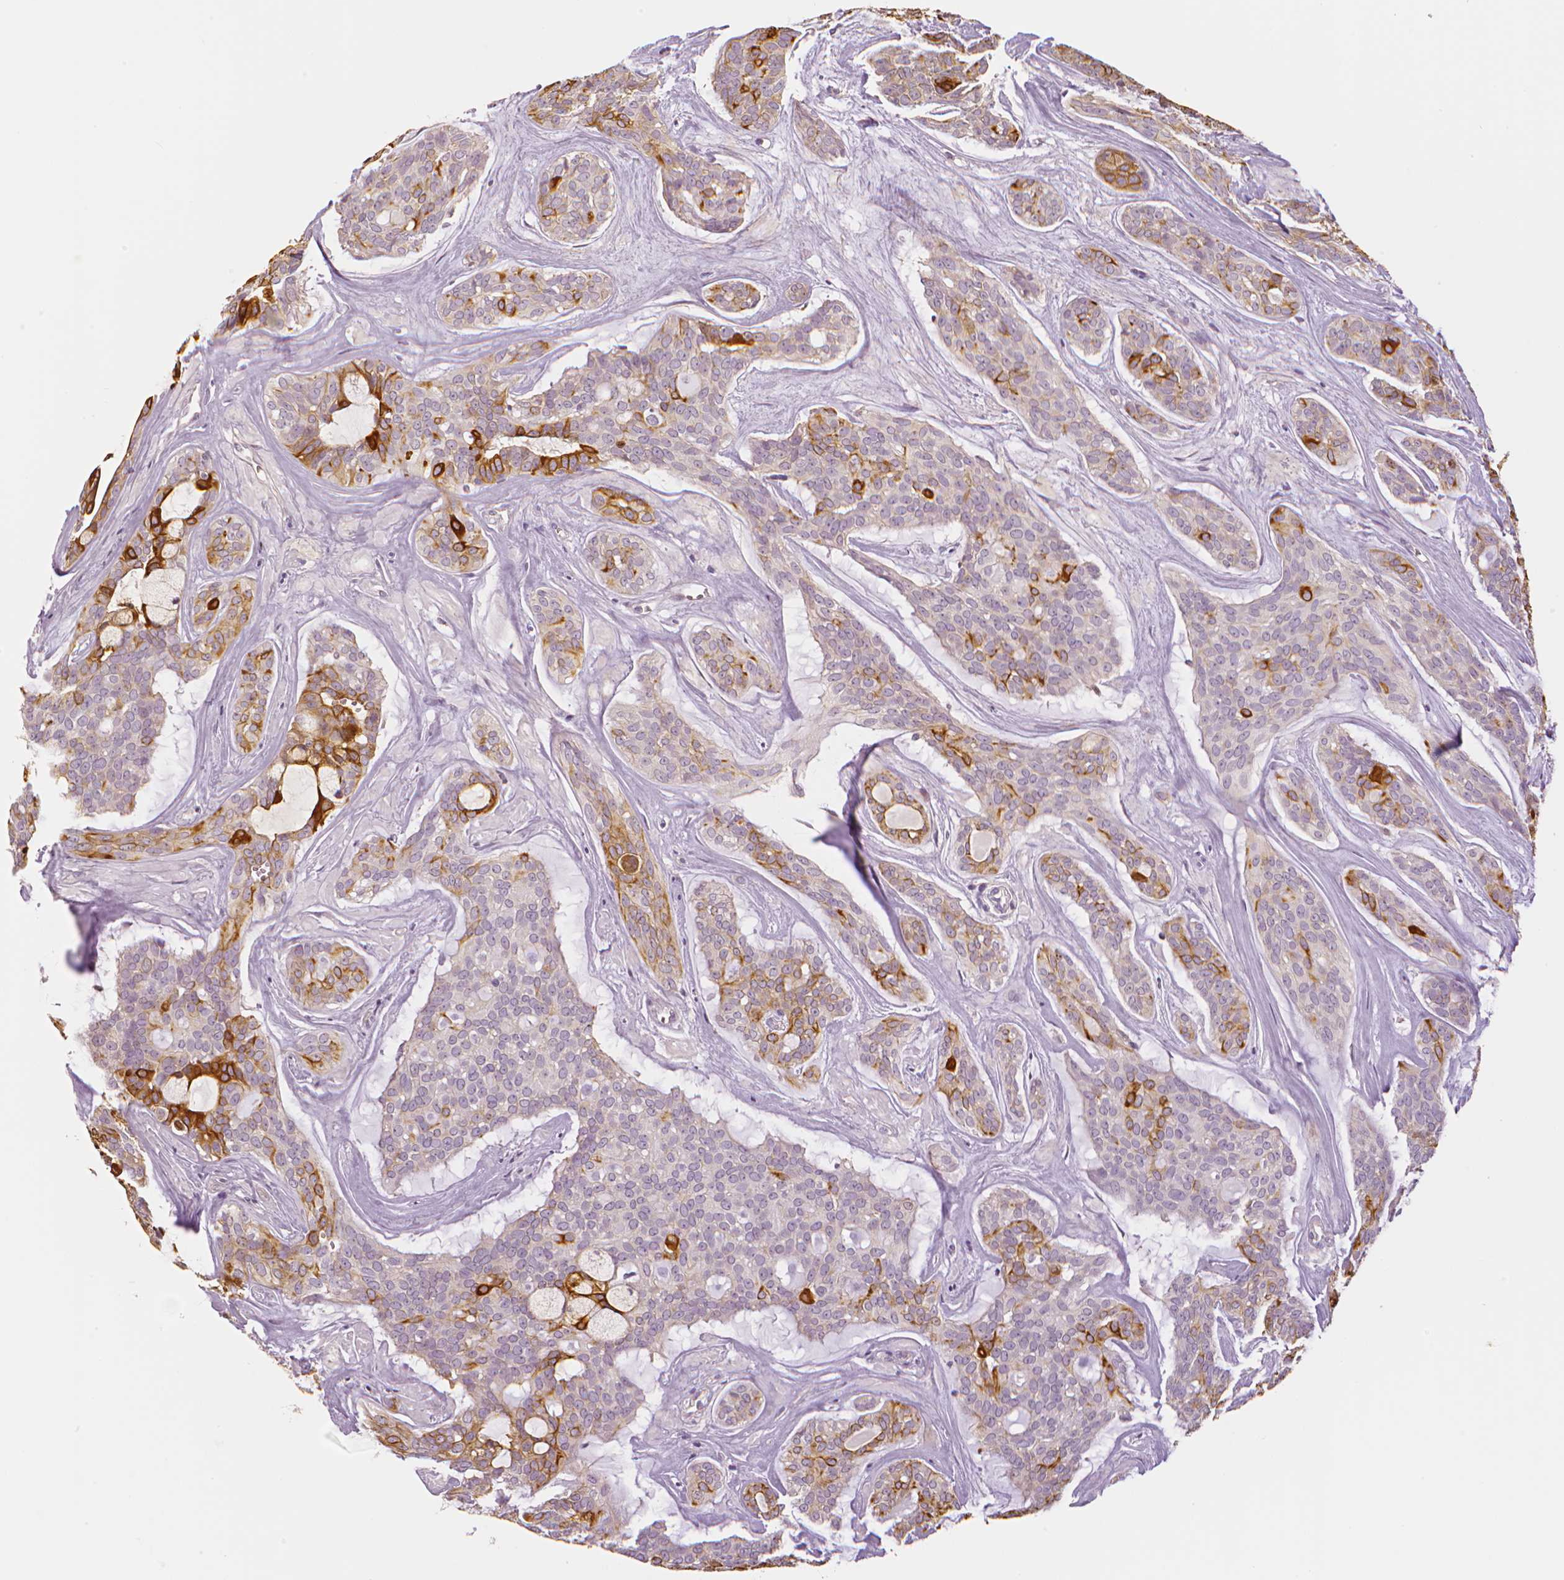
{"staining": {"intensity": "strong", "quantity": "25%-75%", "location": "cytoplasmic/membranous"}, "tissue": "head and neck cancer", "cell_type": "Tumor cells", "image_type": "cancer", "snomed": [{"axis": "morphology", "description": "Adenocarcinoma, NOS"}, {"axis": "topography", "description": "Head-Neck"}], "caption": "The immunohistochemical stain highlights strong cytoplasmic/membranous positivity in tumor cells of adenocarcinoma (head and neck) tissue. Immunohistochemistry (ihc) stains the protein in brown and the nuclei are stained blue.", "gene": "MKI67", "patient": {"sex": "male", "age": 66}}